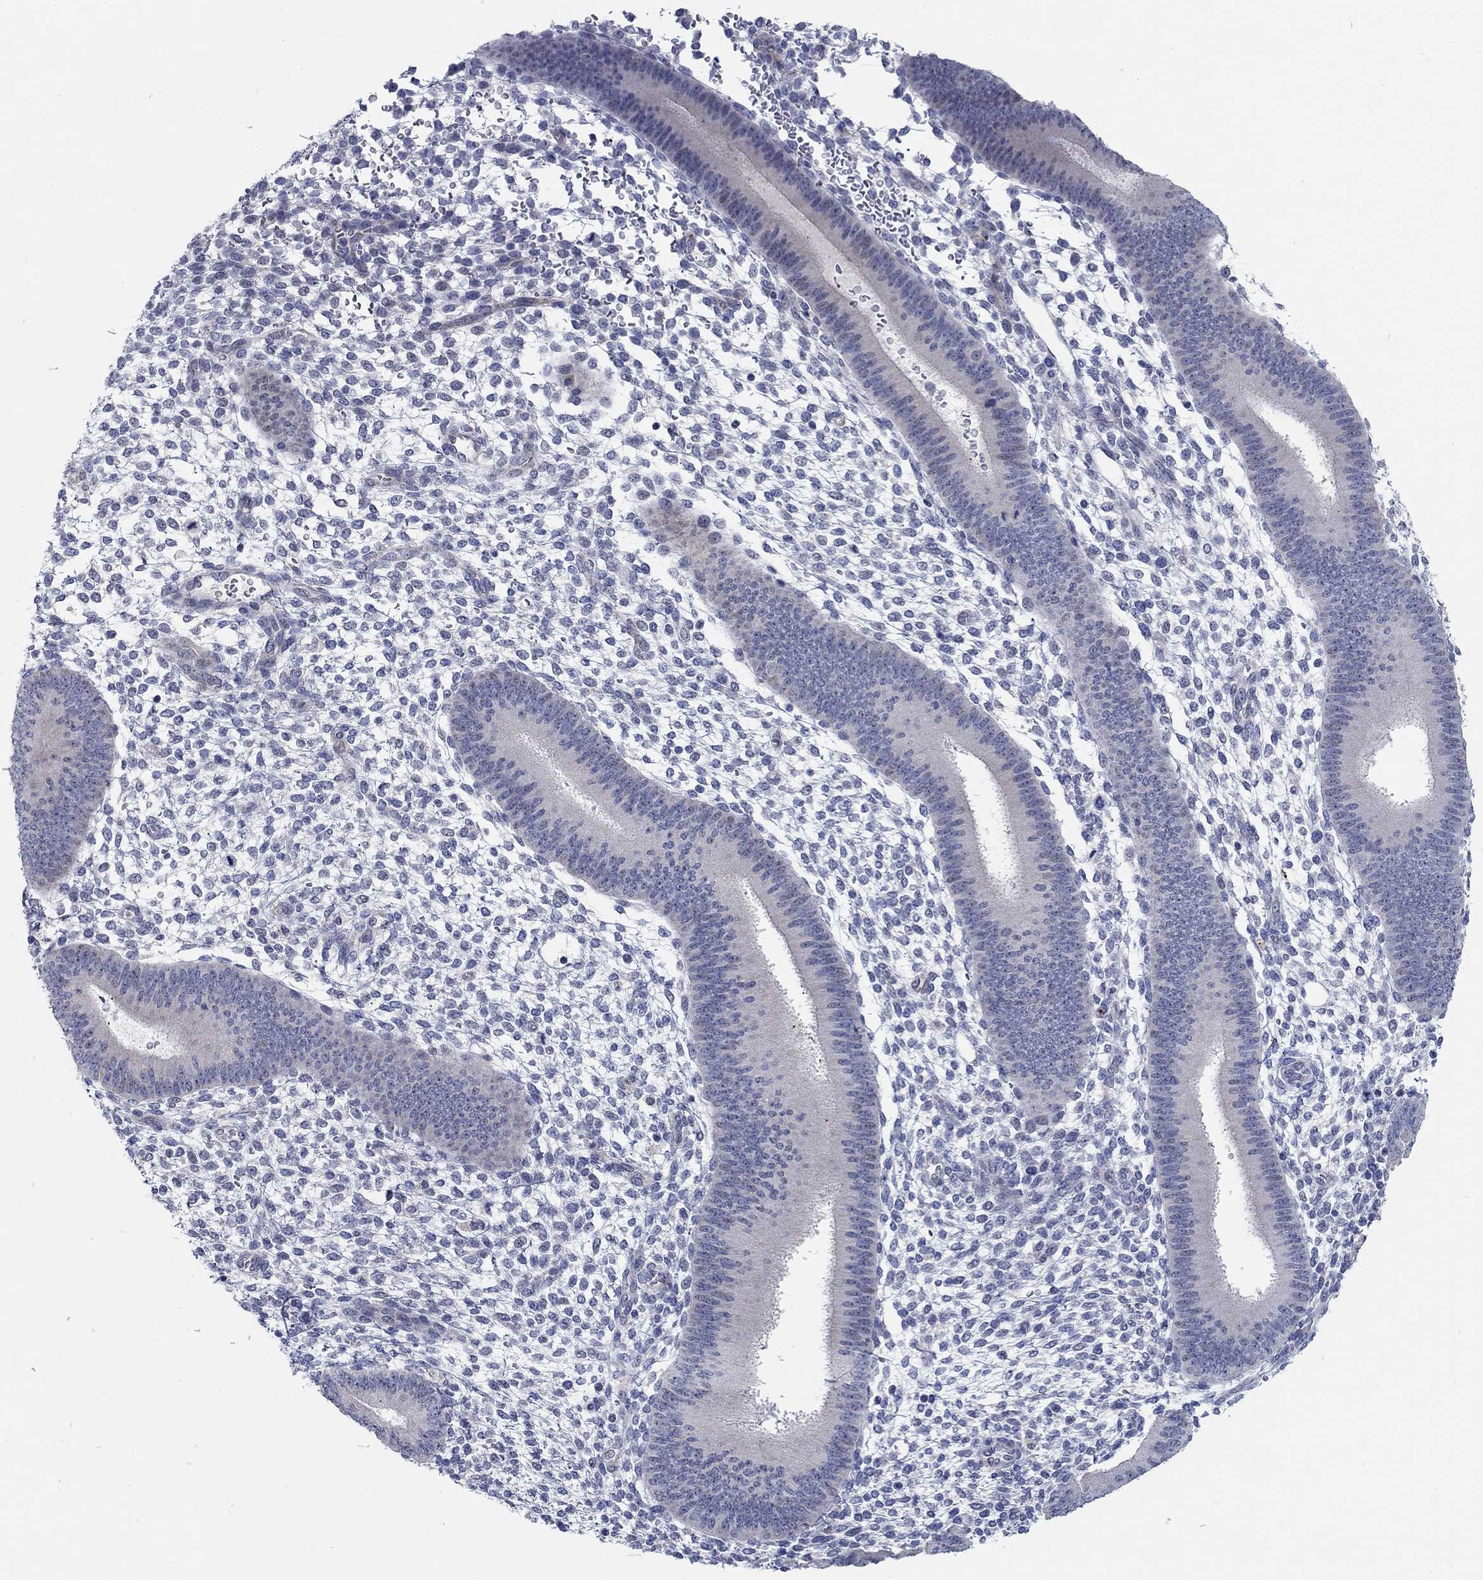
{"staining": {"intensity": "negative", "quantity": "none", "location": "none"}, "tissue": "endometrium", "cell_type": "Cells in endometrial stroma", "image_type": "normal", "snomed": [{"axis": "morphology", "description": "Normal tissue, NOS"}, {"axis": "topography", "description": "Endometrium"}], "caption": "Cells in endometrial stroma show no significant protein staining in unremarkable endometrium. (DAB immunohistochemistry (IHC), high magnification).", "gene": "SMIM18", "patient": {"sex": "female", "age": 39}}